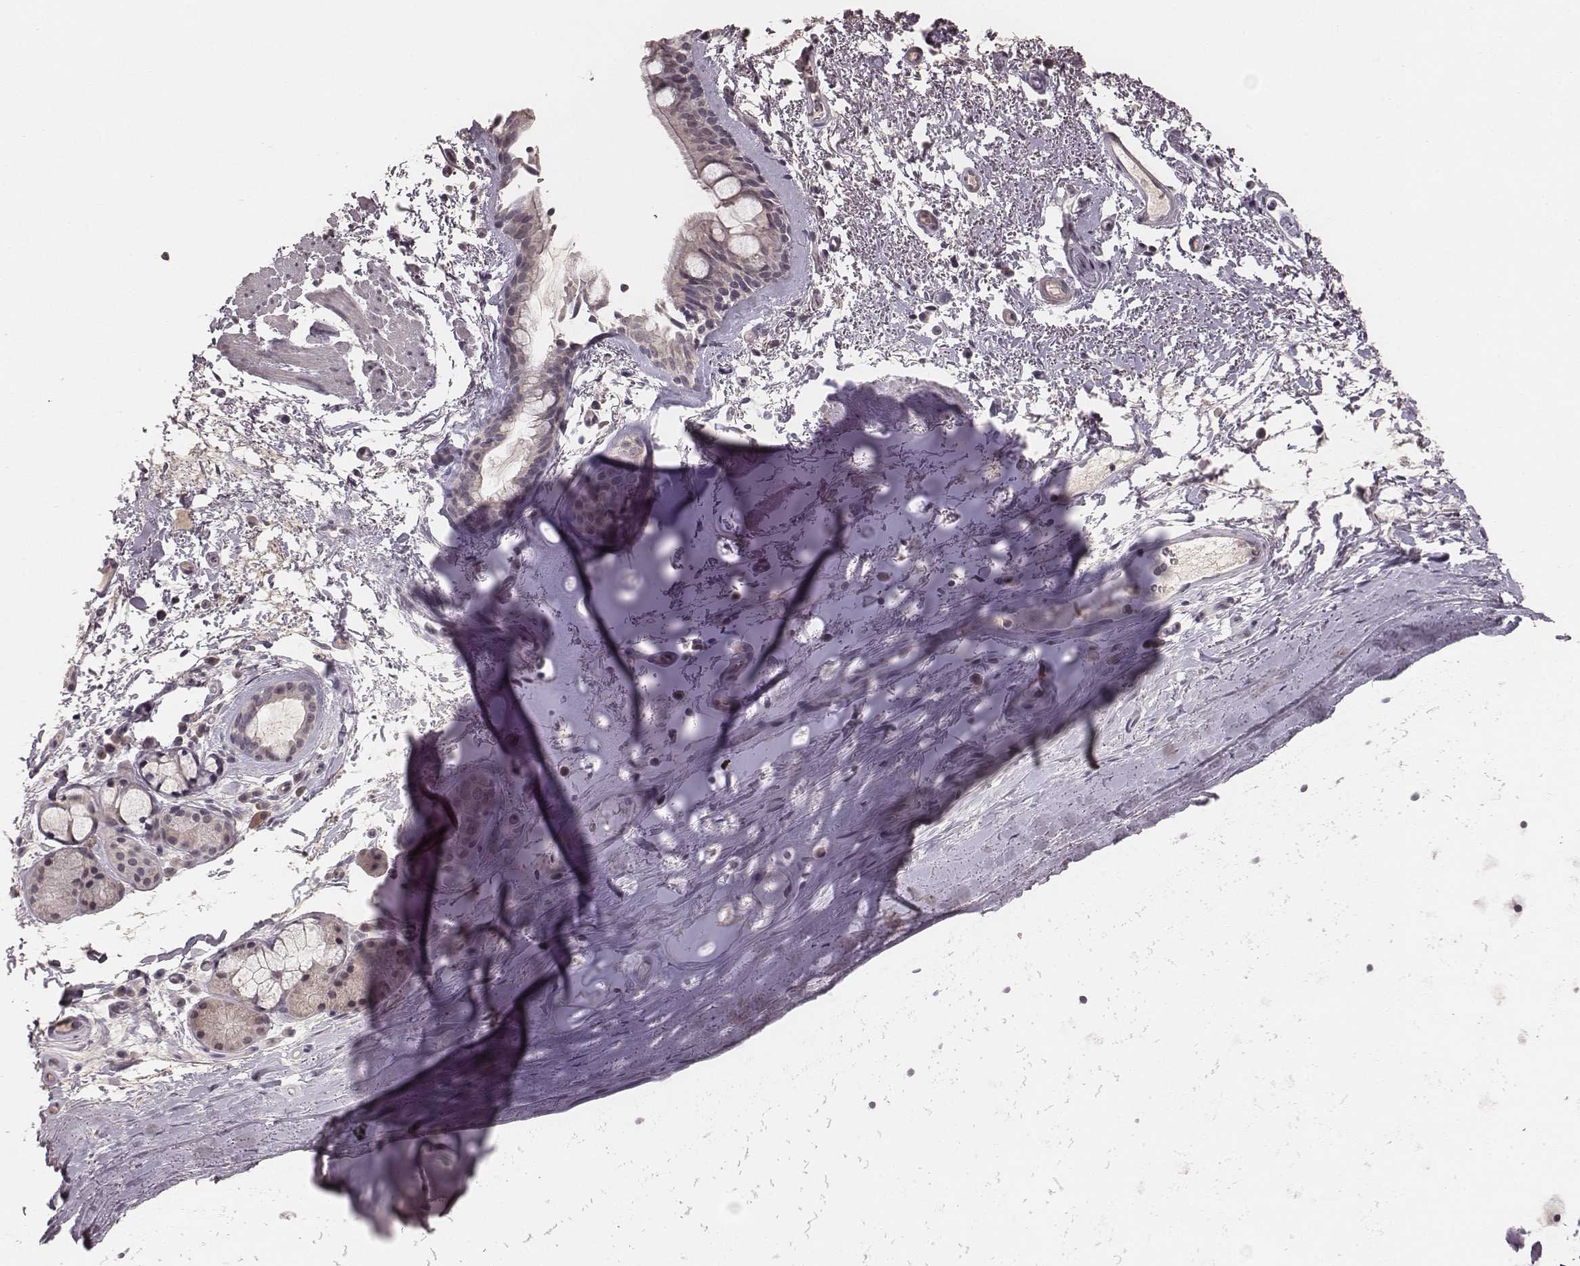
{"staining": {"intensity": "negative", "quantity": "none", "location": "none"}, "tissue": "bronchus", "cell_type": "Respiratory epithelial cells", "image_type": "normal", "snomed": [{"axis": "morphology", "description": "Normal tissue, NOS"}, {"axis": "topography", "description": "Bronchus"}], "caption": "Respiratory epithelial cells show no significant protein expression in unremarkable bronchus. (Brightfield microscopy of DAB (3,3'-diaminobenzidine) immunohistochemistry (IHC) at high magnification).", "gene": "LY6K", "patient": {"sex": "female", "age": 64}}